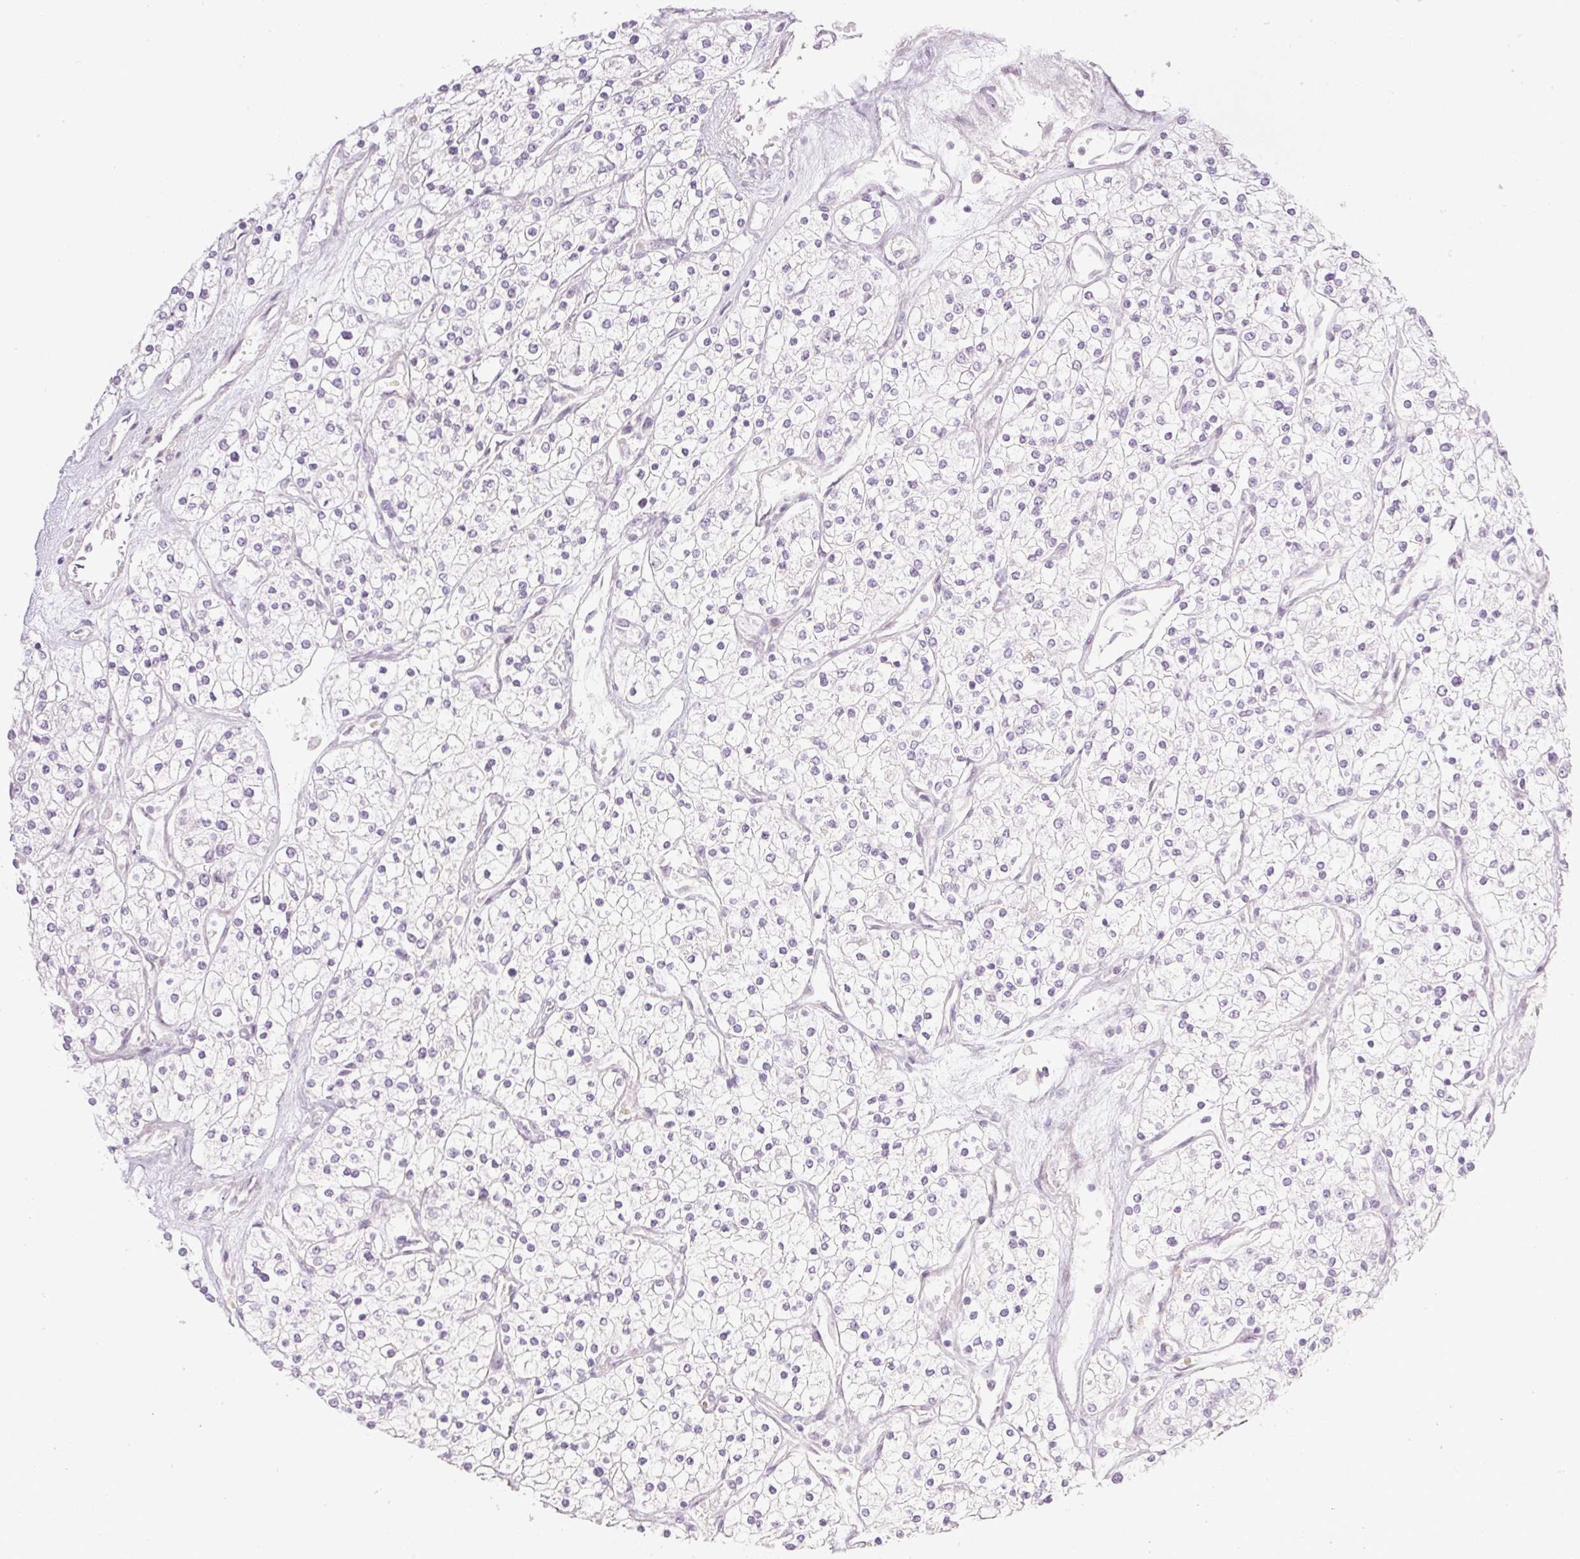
{"staining": {"intensity": "negative", "quantity": "none", "location": "none"}, "tissue": "renal cancer", "cell_type": "Tumor cells", "image_type": "cancer", "snomed": [{"axis": "morphology", "description": "Adenocarcinoma, NOS"}, {"axis": "topography", "description": "Kidney"}], "caption": "Immunohistochemistry (IHC) micrograph of neoplastic tissue: adenocarcinoma (renal) stained with DAB displays no significant protein expression in tumor cells. (DAB immunohistochemistry, high magnification).", "gene": "AAR2", "patient": {"sex": "male", "age": 80}}